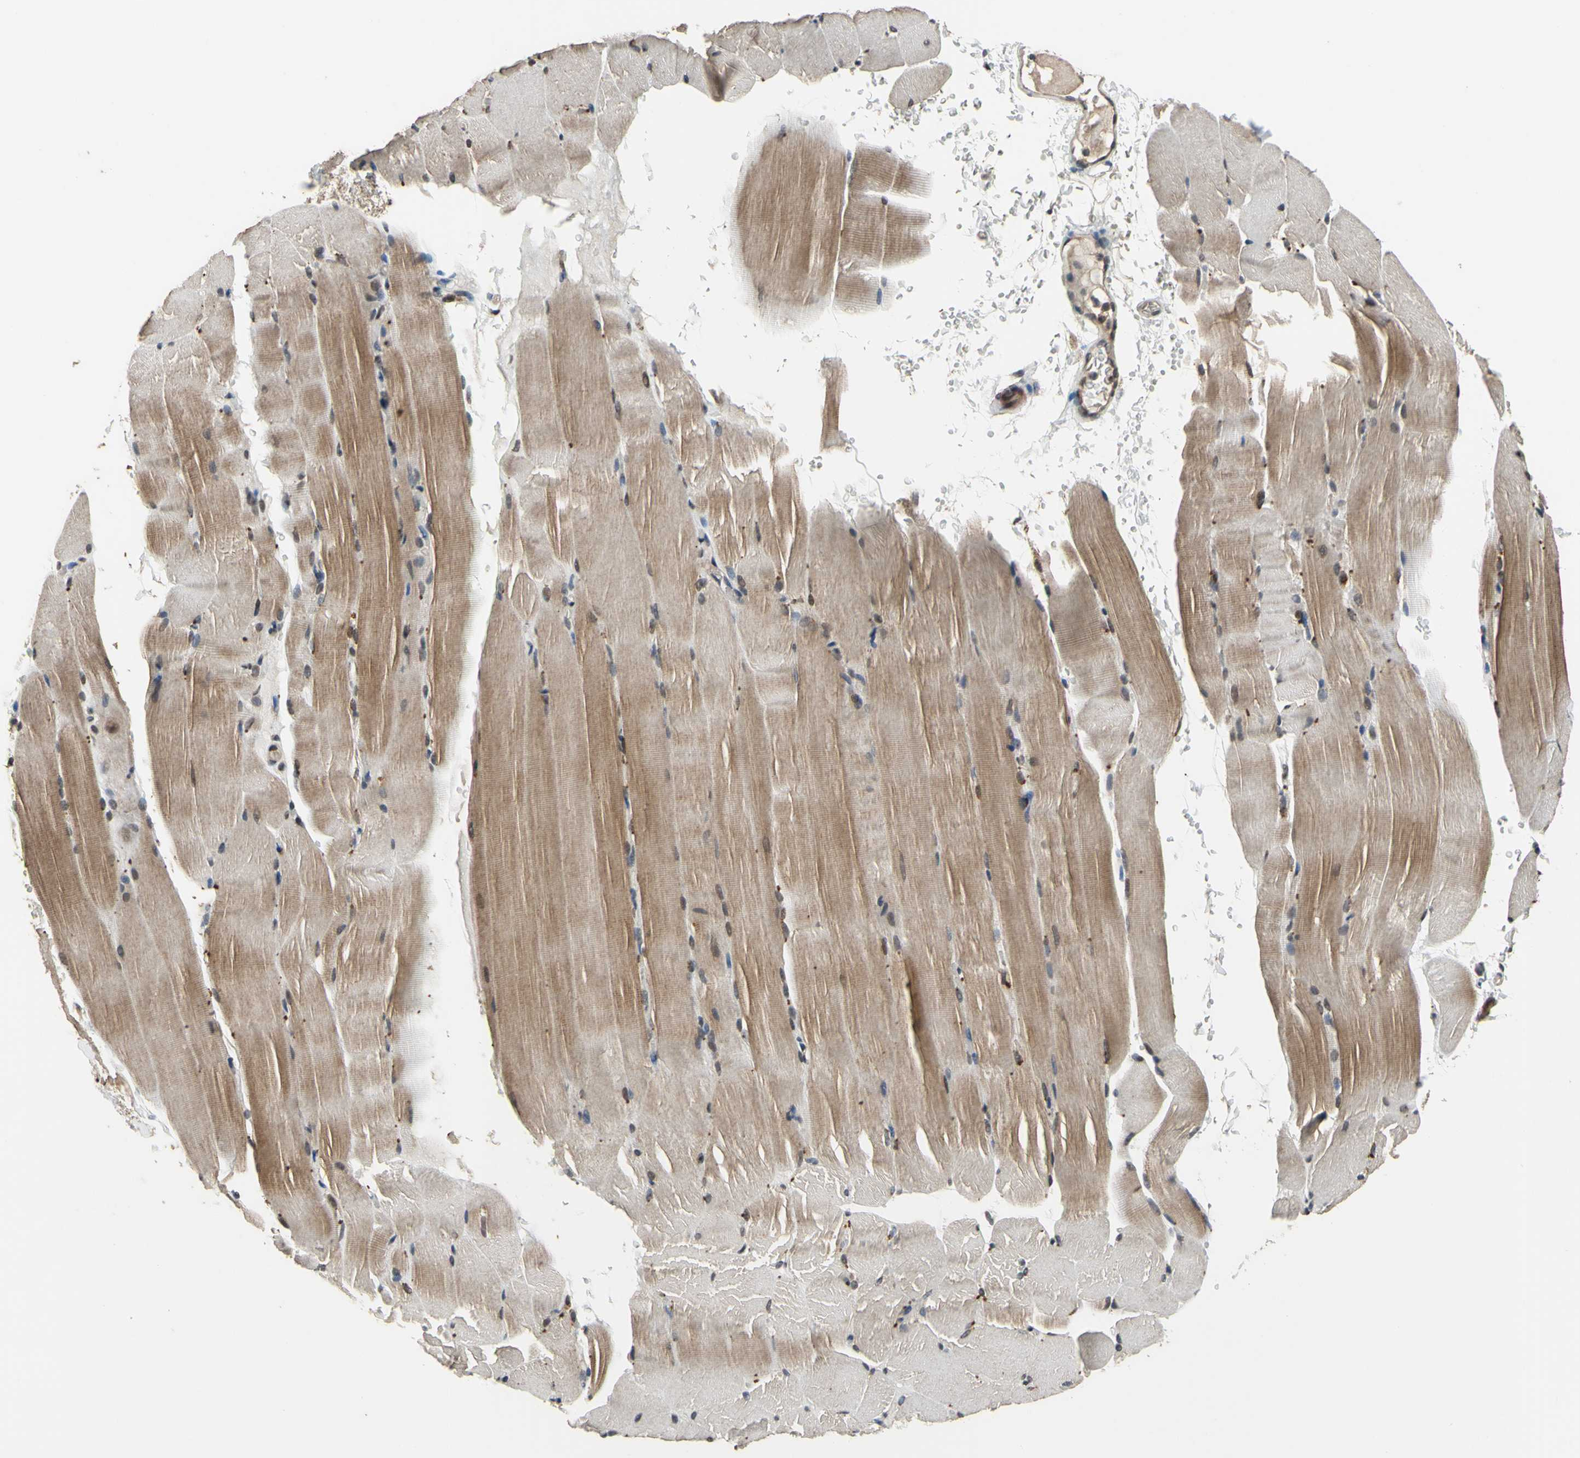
{"staining": {"intensity": "moderate", "quantity": "25%-75%", "location": "cytoplasmic/membranous,nuclear"}, "tissue": "skeletal muscle", "cell_type": "Myocytes", "image_type": "normal", "snomed": [{"axis": "morphology", "description": "Normal tissue, NOS"}, {"axis": "topography", "description": "Skeletal muscle"}, {"axis": "topography", "description": "Parathyroid gland"}], "caption": "High-power microscopy captured an immunohistochemistry histopathology image of unremarkable skeletal muscle, revealing moderate cytoplasmic/membranous,nuclear positivity in about 25%-75% of myocytes. The staining was performed using DAB (3,3'-diaminobenzidine), with brown indicating positive protein expression. Nuclei are stained blue with hematoxylin.", "gene": "ZNF174", "patient": {"sex": "female", "age": 37}}